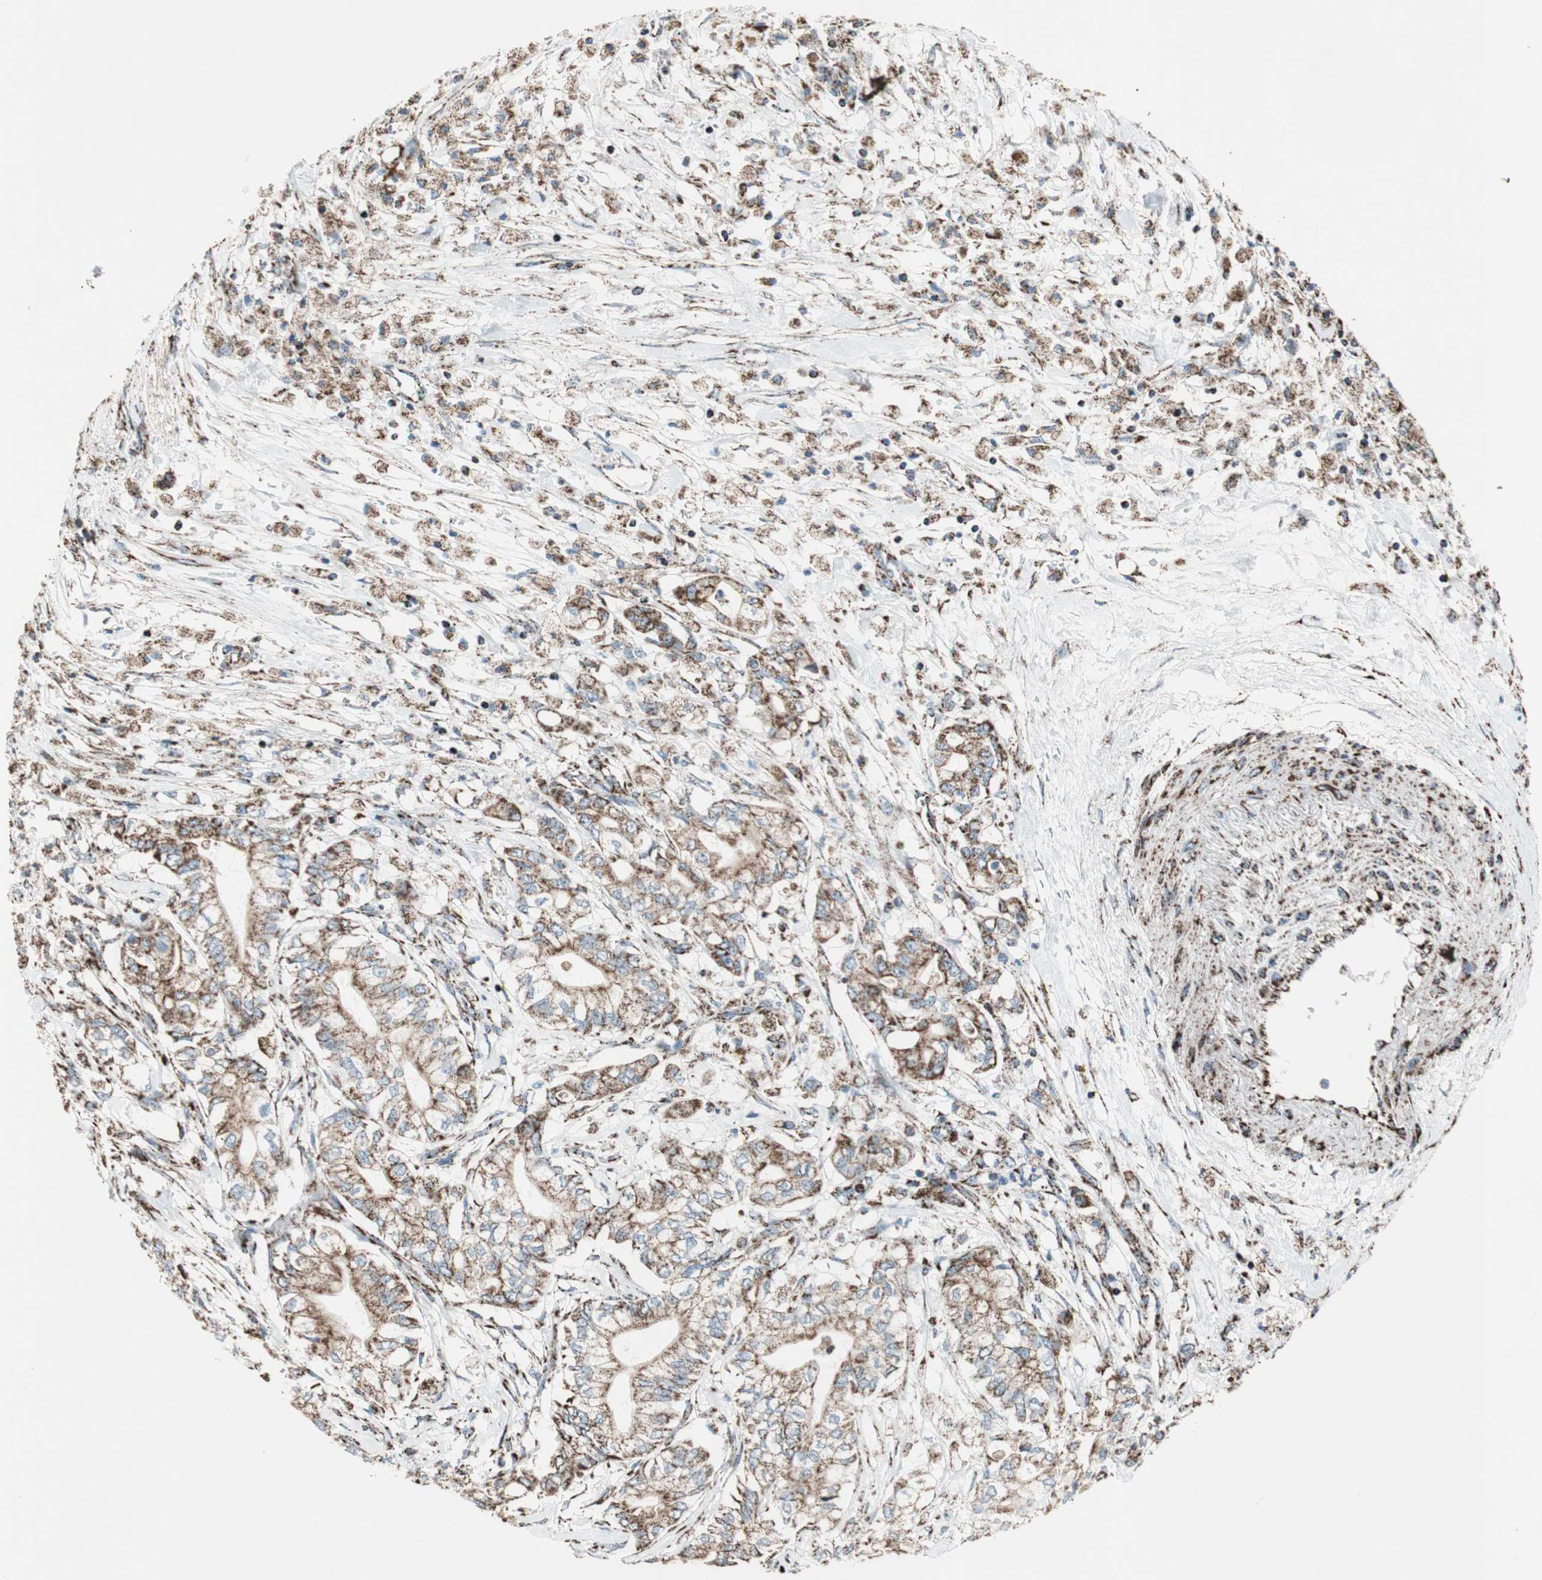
{"staining": {"intensity": "moderate", "quantity": ">75%", "location": "cytoplasmic/membranous"}, "tissue": "pancreatic cancer", "cell_type": "Tumor cells", "image_type": "cancer", "snomed": [{"axis": "morphology", "description": "Adenocarcinoma, NOS"}, {"axis": "topography", "description": "Pancreas"}], "caption": "Protein analysis of adenocarcinoma (pancreatic) tissue reveals moderate cytoplasmic/membranous positivity in approximately >75% of tumor cells.", "gene": "PCSK4", "patient": {"sex": "male", "age": 70}}